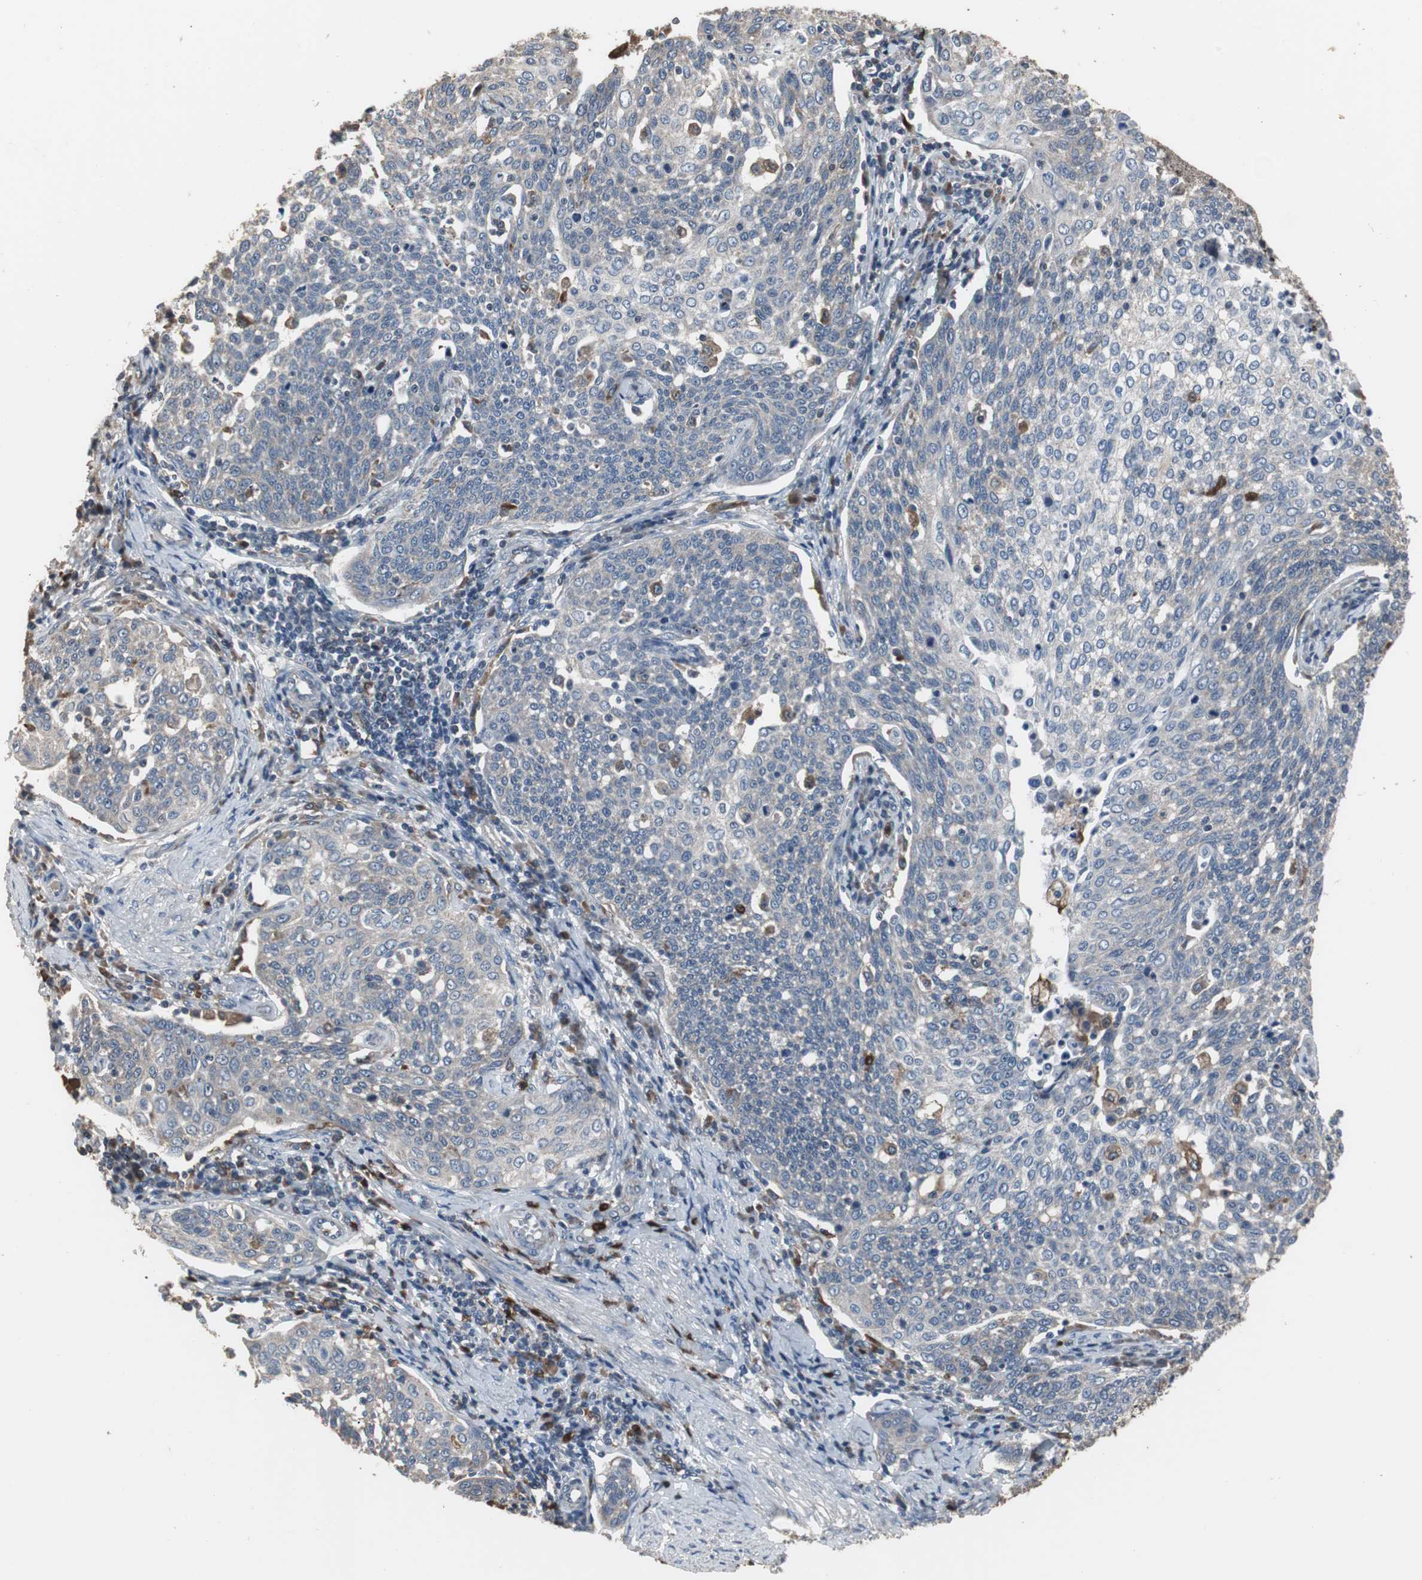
{"staining": {"intensity": "negative", "quantity": "none", "location": "none"}, "tissue": "cervical cancer", "cell_type": "Tumor cells", "image_type": "cancer", "snomed": [{"axis": "morphology", "description": "Squamous cell carcinoma, NOS"}, {"axis": "topography", "description": "Cervix"}], "caption": "This is an immunohistochemistry (IHC) photomicrograph of human cervical squamous cell carcinoma. There is no staining in tumor cells.", "gene": "NCF2", "patient": {"sex": "female", "age": 34}}